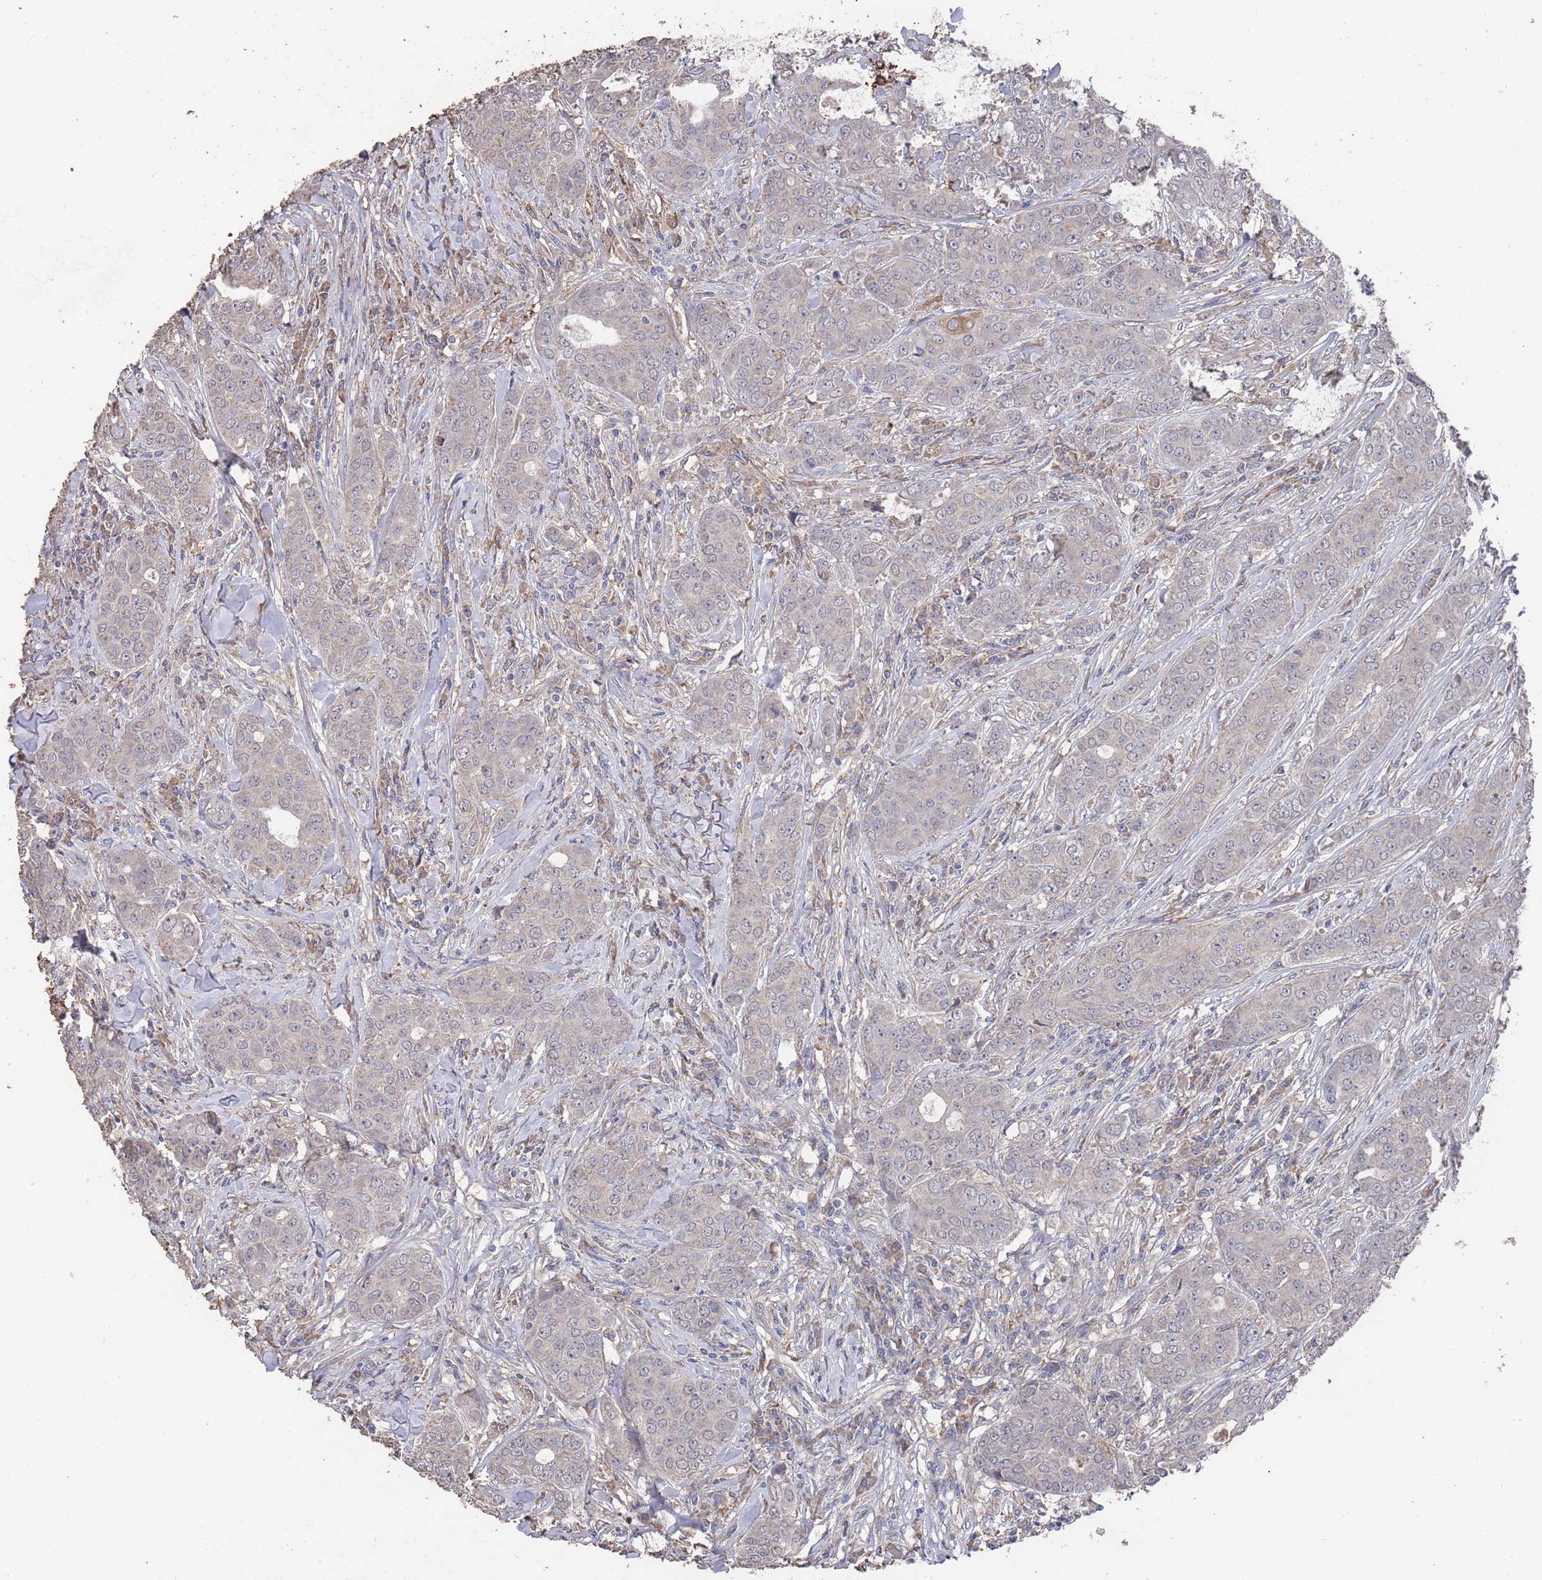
{"staining": {"intensity": "negative", "quantity": "none", "location": "none"}, "tissue": "breast cancer", "cell_type": "Tumor cells", "image_type": "cancer", "snomed": [{"axis": "morphology", "description": "Duct carcinoma"}, {"axis": "topography", "description": "Breast"}], "caption": "Immunohistochemistry histopathology image of neoplastic tissue: infiltrating ductal carcinoma (breast) stained with DAB (3,3'-diaminobenzidine) displays no significant protein positivity in tumor cells.", "gene": "BTBD18", "patient": {"sex": "female", "age": 43}}